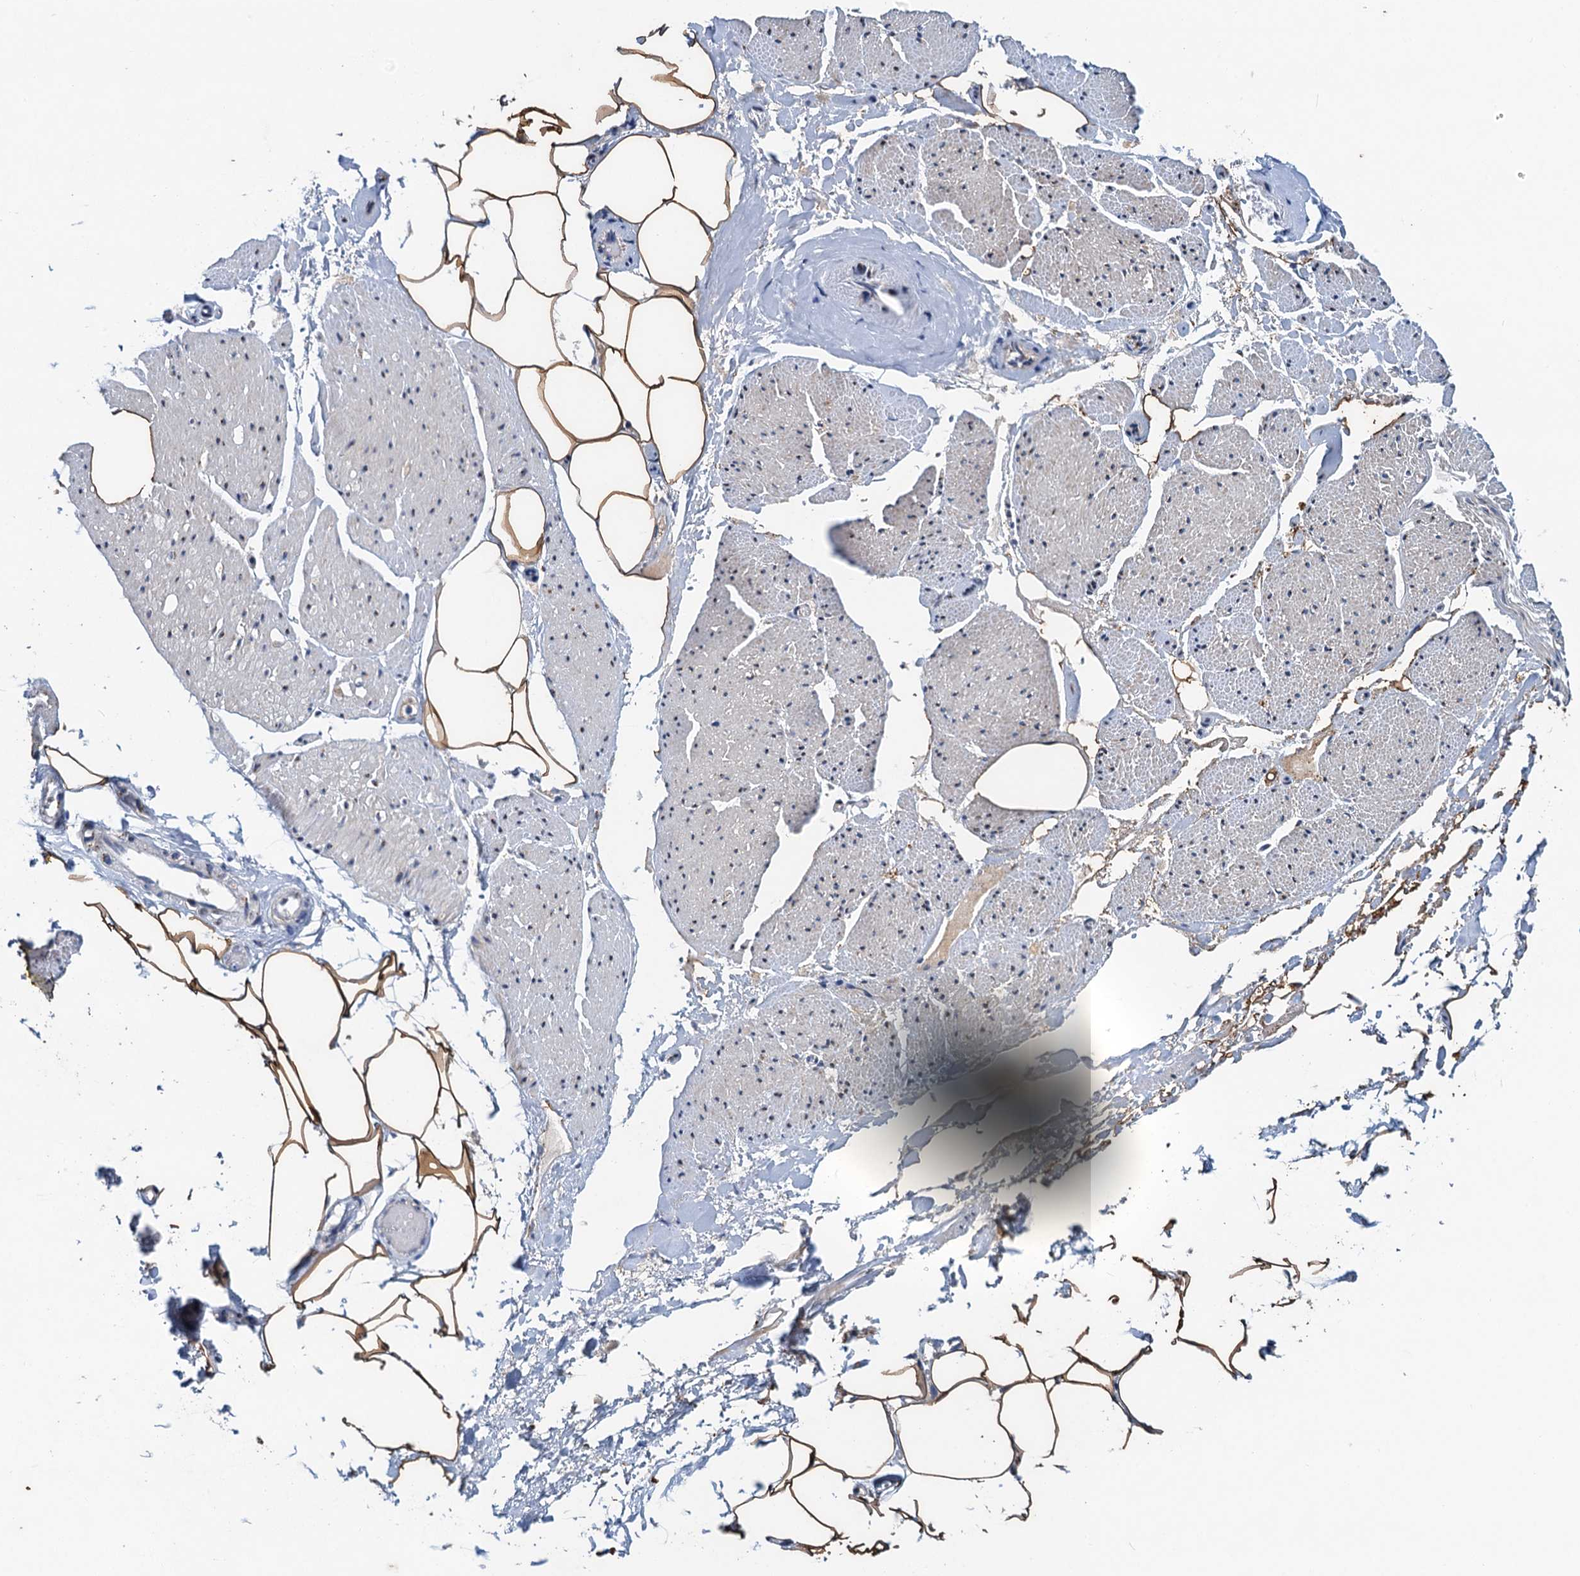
{"staining": {"intensity": "moderate", "quantity": ">75%", "location": "cytoplasmic/membranous"}, "tissue": "adipose tissue", "cell_type": "Adipocytes", "image_type": "normal", "snomed": [{"axis": "morphology", "description": "Normal tissue, NOS"}, {"axis": "morphology", "description": "Adenocarcinoma, Low grade"}, {"axis": "topography", "description": "Prostate"}, {"axis": "topography", "description": "Peripheral nerve tissue"}], "caption": "Immunohistochemistry (IHC) of normal adipose tissue shows medium levels of moderate cytoplasmic/membranous staining in approximately >75% of adipocytes. The staining was performed using DAB, with brown indicating positive protein expression. Nuclei are stained blue with hematoxylin.", "gene": "NBEA", "patient": {"sex": "male", "age": 63}}